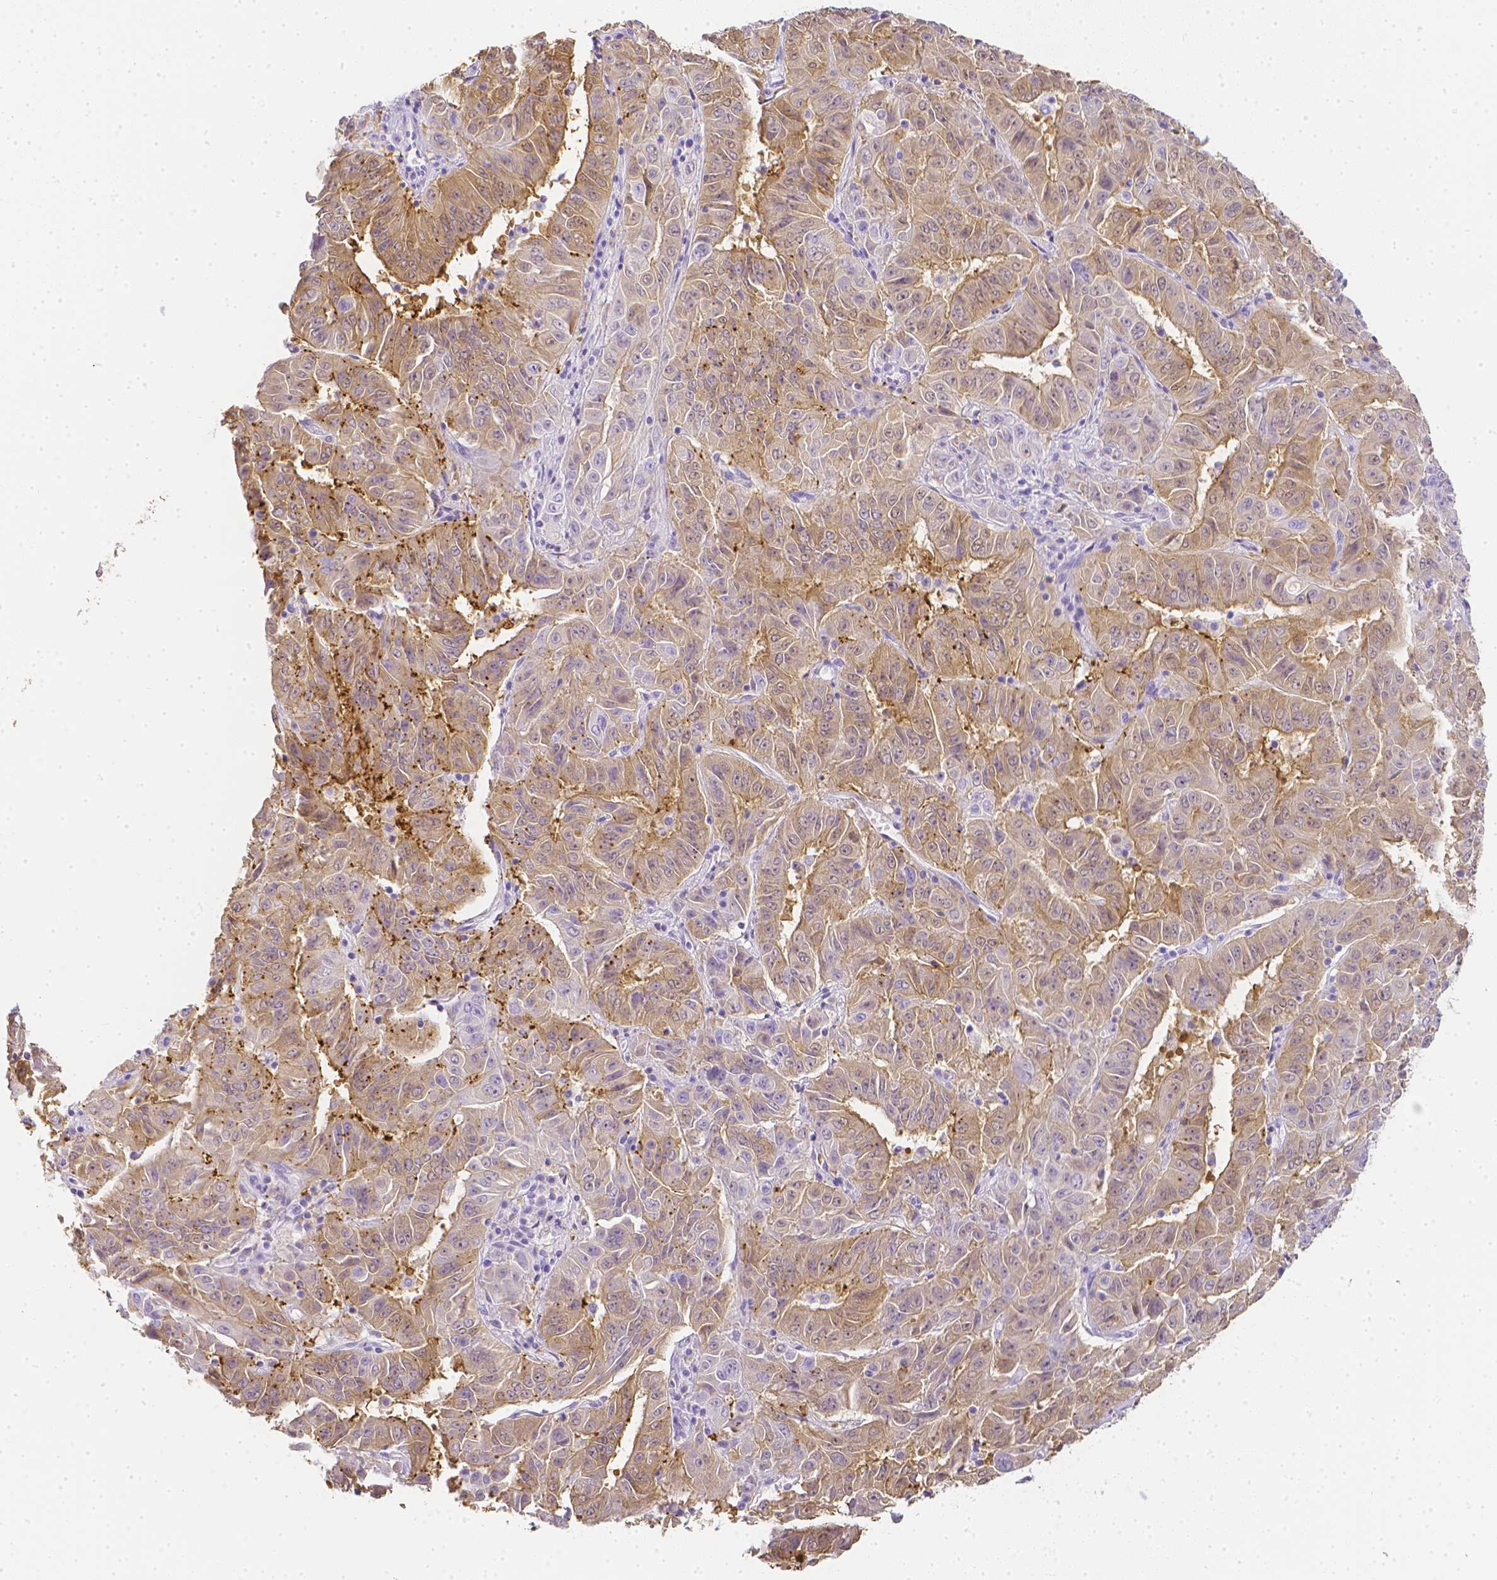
{"staining": {"intensity": "weak", "quantity": "25%-75%", "location": "cytoplasmic/membranous,nuclear"}, "tissue": "pancreatic cancer", "cell_type": "Tumor cells", "image_type": "cancer", "snomed": [{"axis": "morphology", "description": "Adenocarcinoma, NOS"}, {"axis": "topography", "description": "Pancreas"}], "caption": "Pancreatic adenocarcinoma tissue shows weak cytoplasmic/membranous and nuclear expression in about 25%-75% of tumor cells, visualized by immunohistochemistry. (DAB (3,3'-diaminobenzidine) = brown stain, brightfield microscopy at high magnification).", "gene": "LGALS4", "patient": {"sex": "male", "age": 63}}